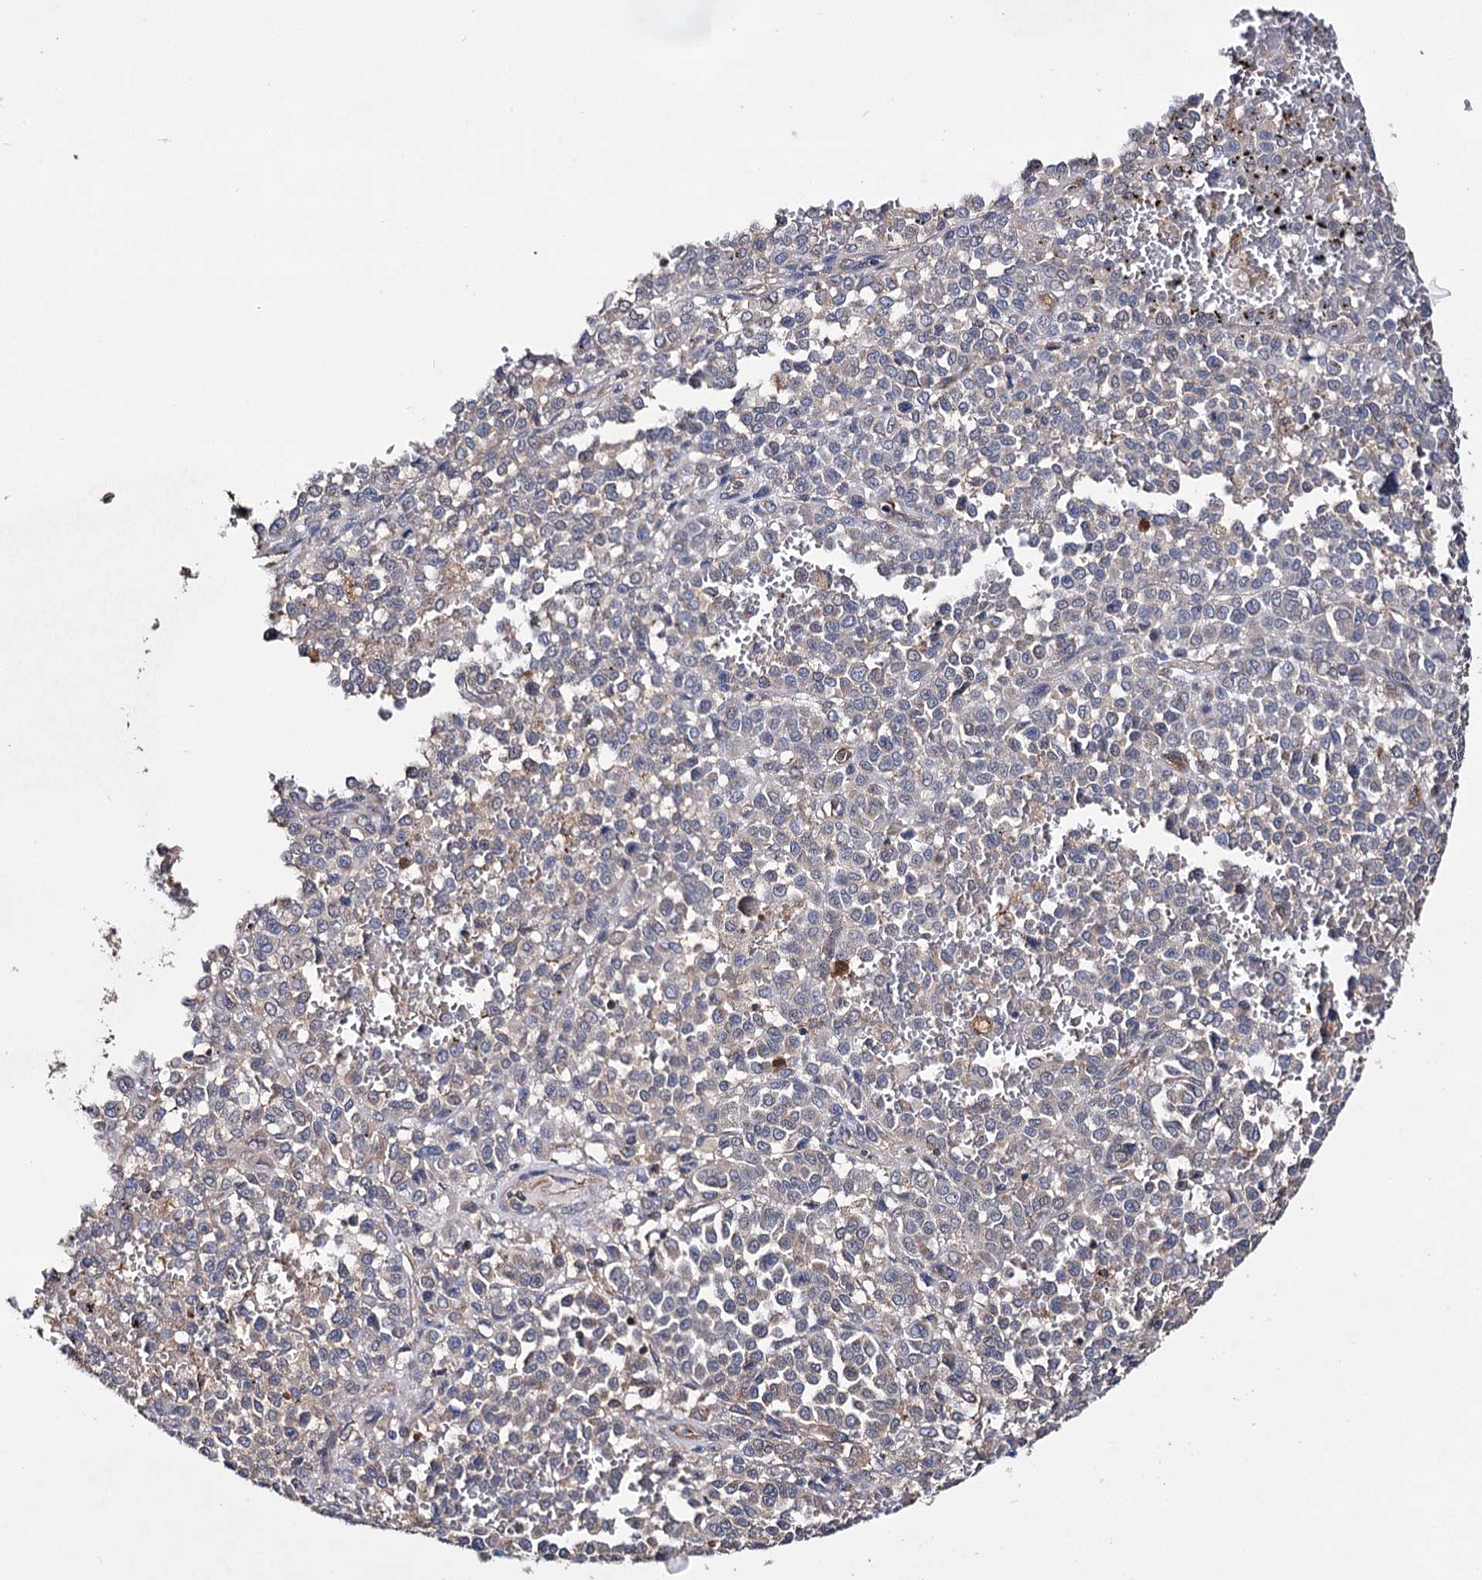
{"staining": {"intensity": "negative", "quantity": "none", "location": "none"}, "tissue": "melanoma", "cell_type": "Tumor cells", "image_type": "cancer", "snomed": [{"axis": "morphology", "description": "Malignant melanoma, Metastatic site"}, {"axis": "topography", "description": "Pancreas"}], "caption": "Malignant melanoma (metastatic site) was stained to show a protein in brown. There is no significant expression in tumor cells.", "gene": "IDI1", "patient": {"sex": "female", "age": 30}}